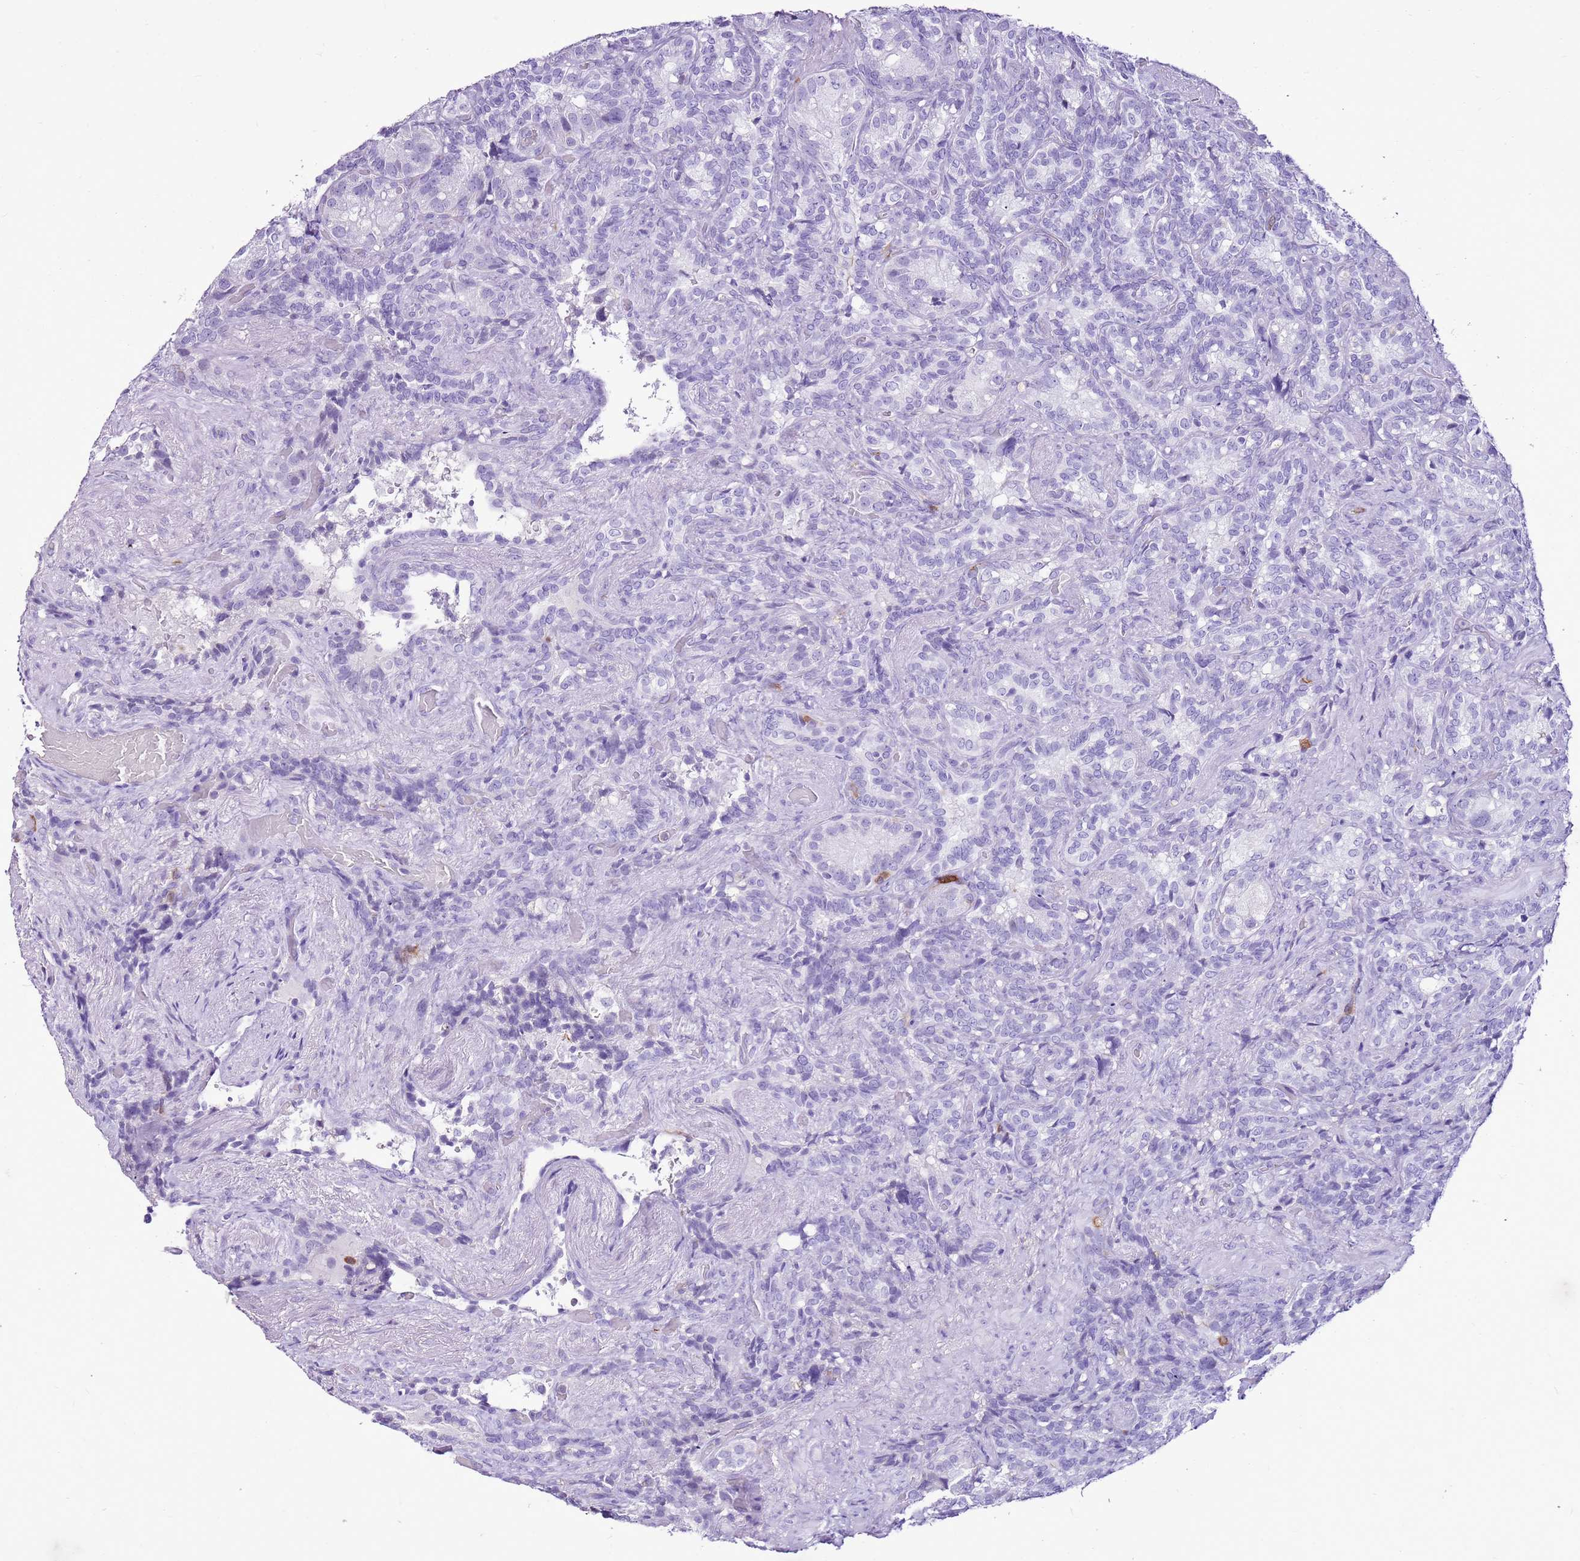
{"staining": {"intensity": "negative", "quantity": "none", "location": "none"}, "tissue": "seminal vesicle", "cell_type": "Glandular cells", "image_type": "normal", "snomed": [{"axis": "morphology", "description": "Normal tissue, NOS"}, {"axis": "topography", "description": "Seminal veicle"}], "caption": "Immunohistochemical staining of benign human seminal vesicle exhibits no significant positivity in glandular cells.", "gene": "SPC25", "patient": {"sex": "male", "age": 62}}